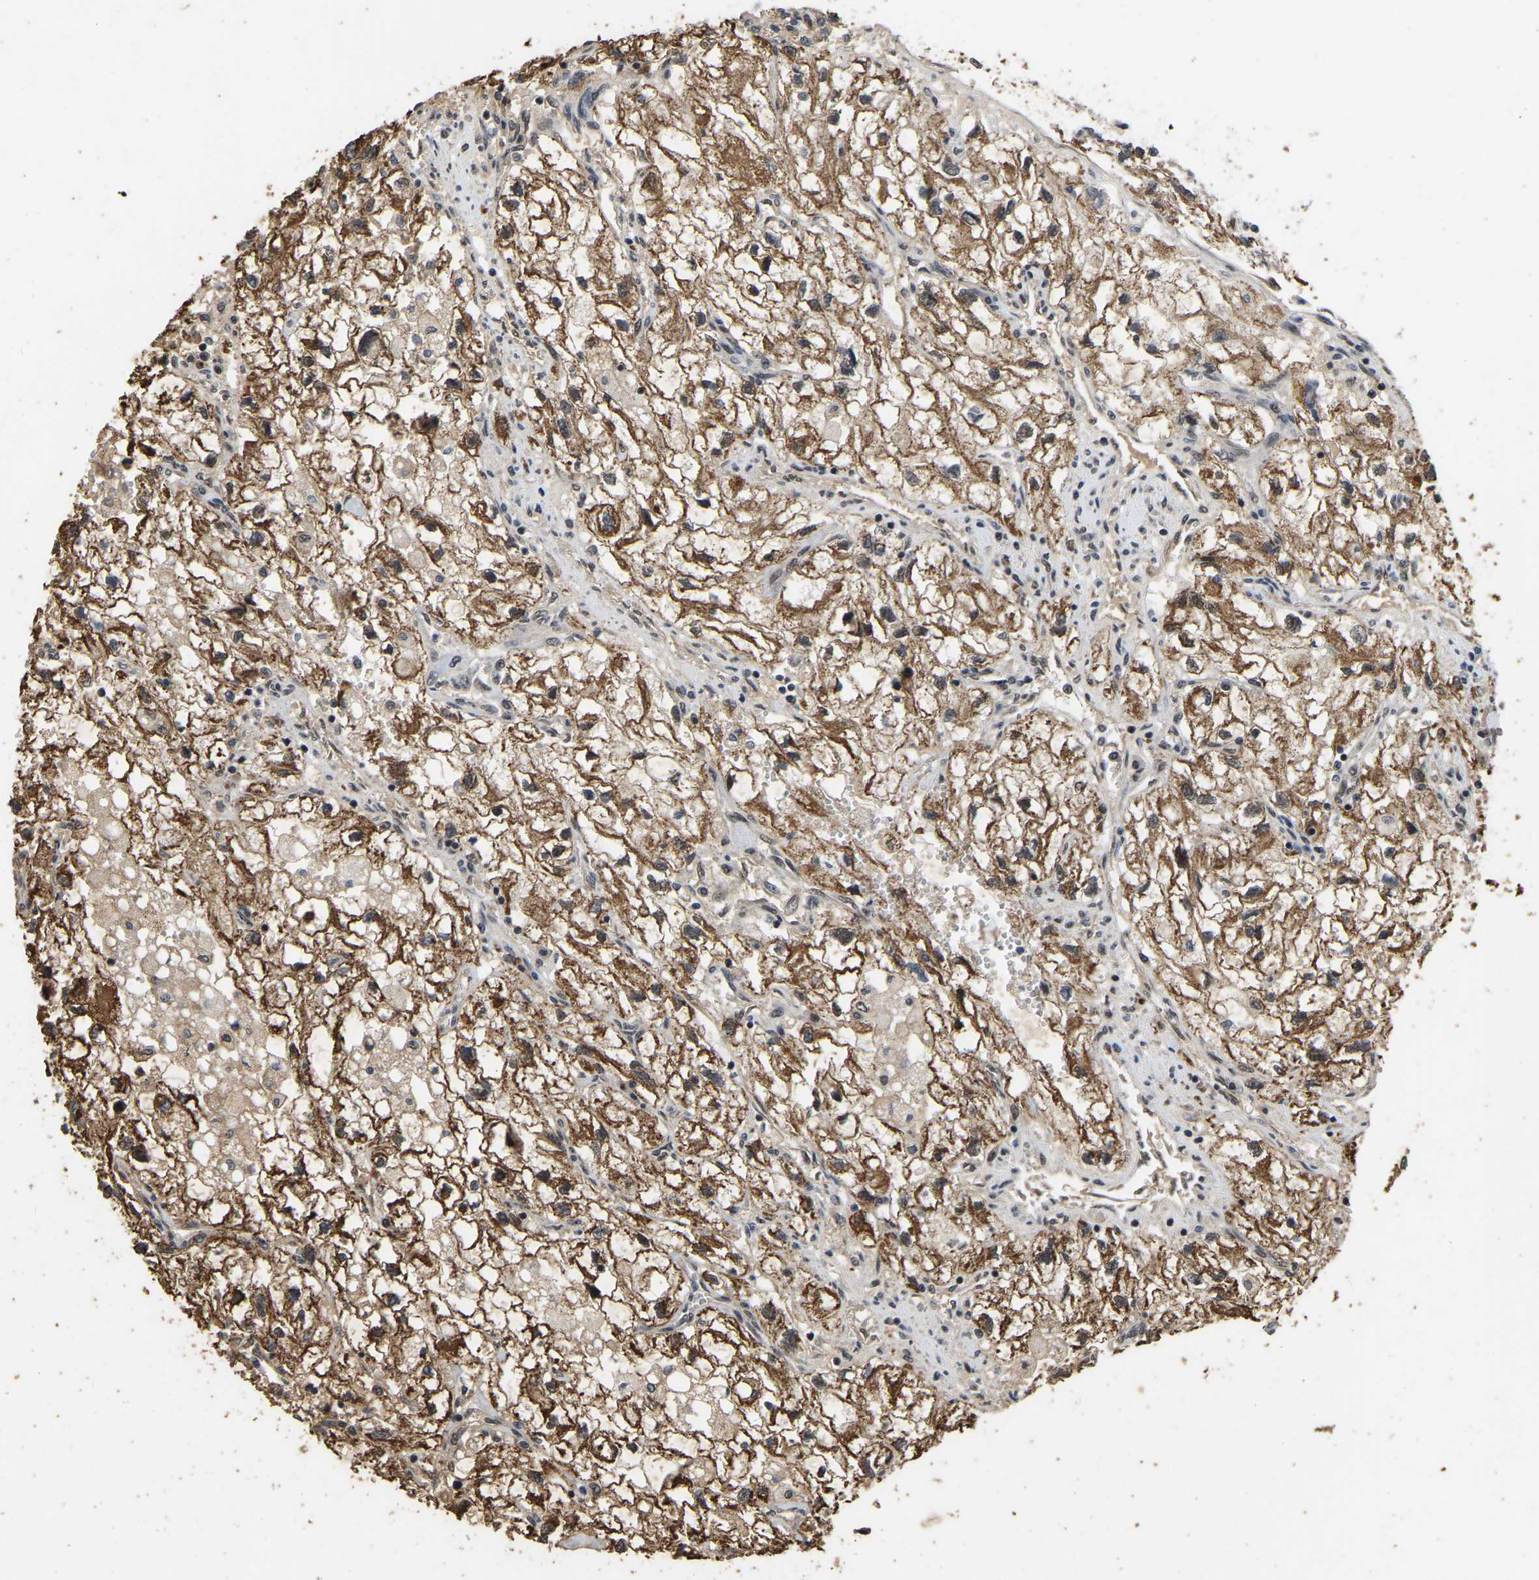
{"staining": {"intensity": "moderate", "quantity": ">75%", "location": "cytoplasmic/membranous,nuclear"}, "tissue": "renal cancer", "cell_type": "Tumor cells", "image_type": "cancer", "snomed": [{"axis": "morphology", "description": "Adenocarcinoma, NOS"}, {"axis": "topography", "description": "Kidney"}], "caption": "DAB (3,3'-diaminobenzidine) immunohistochemical staining of human adenocarcinoma (renal) reveals moderate cytoplasmic/membranous and nuclear protein positivity in about >75% of tumor cells.", "gene": "CIAO1", "patient": {"sex": "female", "age": 70}}